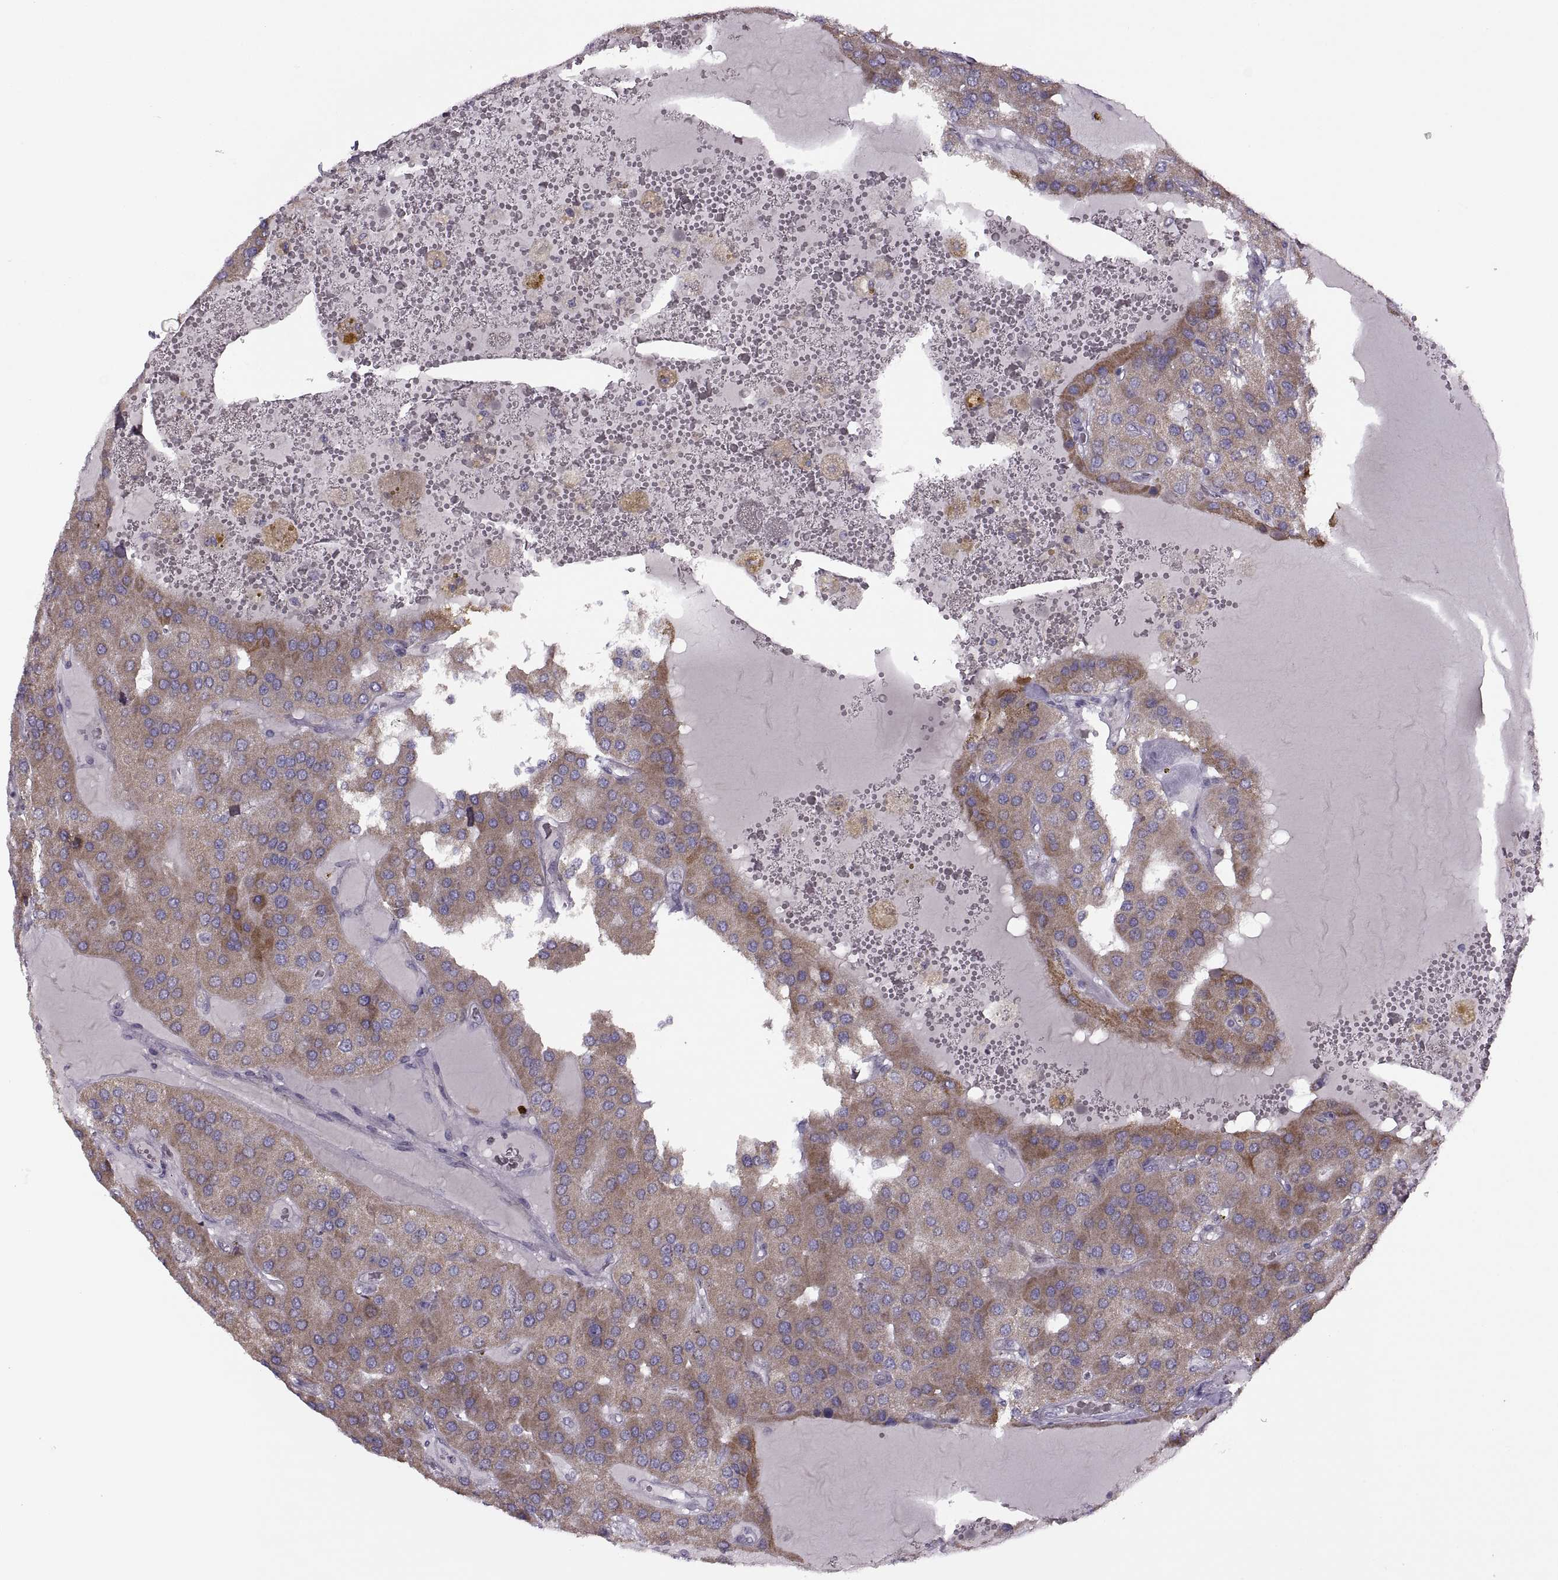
{"staining": {"intensity": "moderate", "quantity": ">75%", "location": "cytoplasmic/membranous"}, "tissue": "parathyroid gland", "cell_type": "Glandular cells", "image_type": "normal", "snomed": [{"axis": "morphology", "description": "Normal tissue, NOS"}, {"axis": "morphology", "description": "Adenoma, NOS"}, {"axis": "topography", "description": "Parathyroid gland"}], "caption": "DAB immunohistochemical staining of benign parathyroid gland displays moderate cytoplasmic/membranous protein staining in about >75% of glandular cells.", "gene": "PIERCE1", "patient": {"sex": "female", "age": 86}}